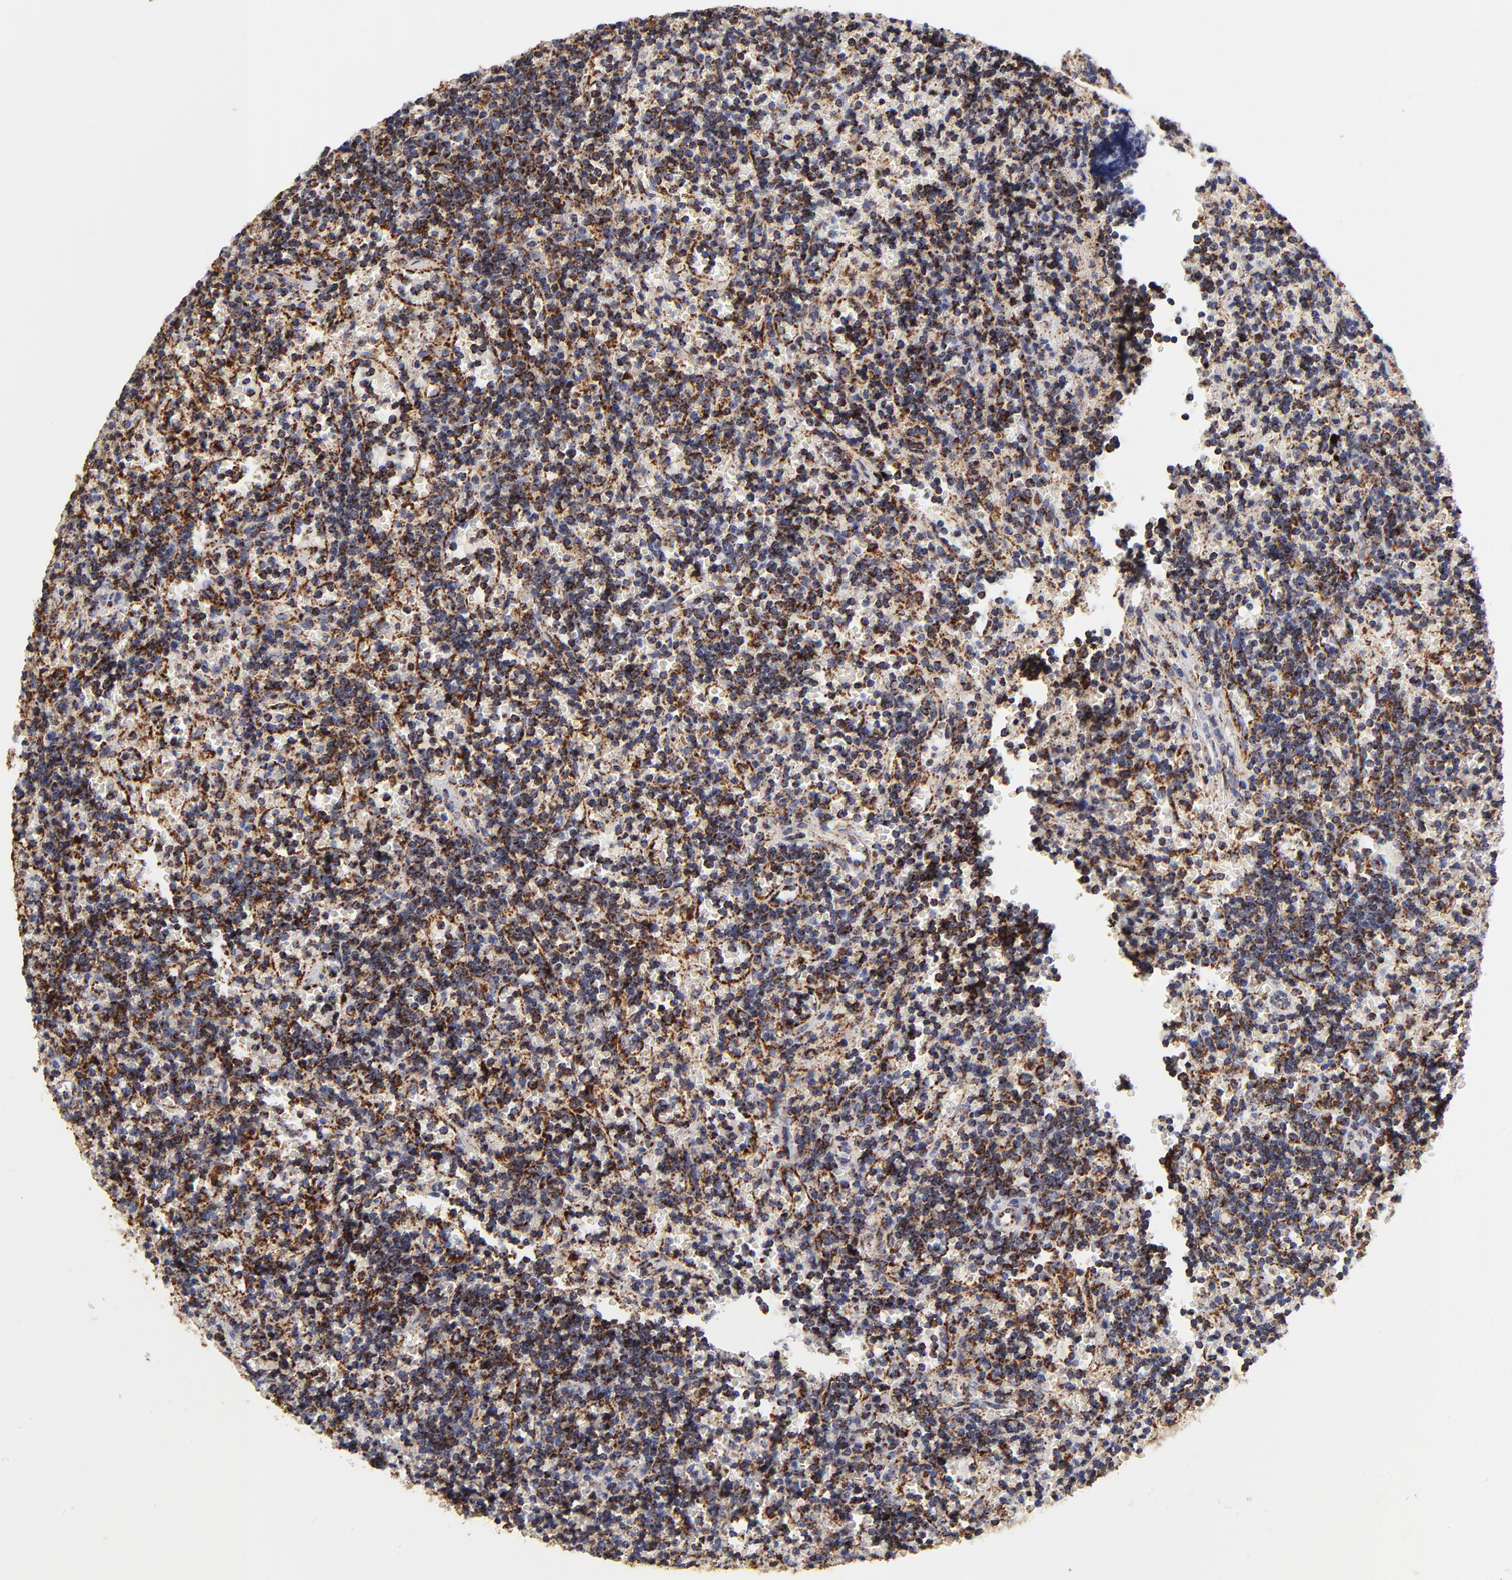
{"staining": {"intensity": "strong", "quantity": ">75%", "location": "cytoplasmic/membranous"}, "tissue": "lymphoma", "cell_type": "Tumor cells", "image_type": "cancer", "snomed": [{"axis": "morphology", "description": "Malignant lymphoma, non-Hodgkin's type, Low grade"}, {"axis": "topography", "description": "Spleen"}], "caption": "Immunohistochemical staining of low-grade malignant lymphoma, non-Hodgkin's type exhibits high levels of strong cytoplasmic/membranous staining in about >75% of tumor cells. (Brightfield microscopy of DAB IHC at high magnification).", "gene": "ECHS1", "patient": {"sex": "male", "age": 60}}